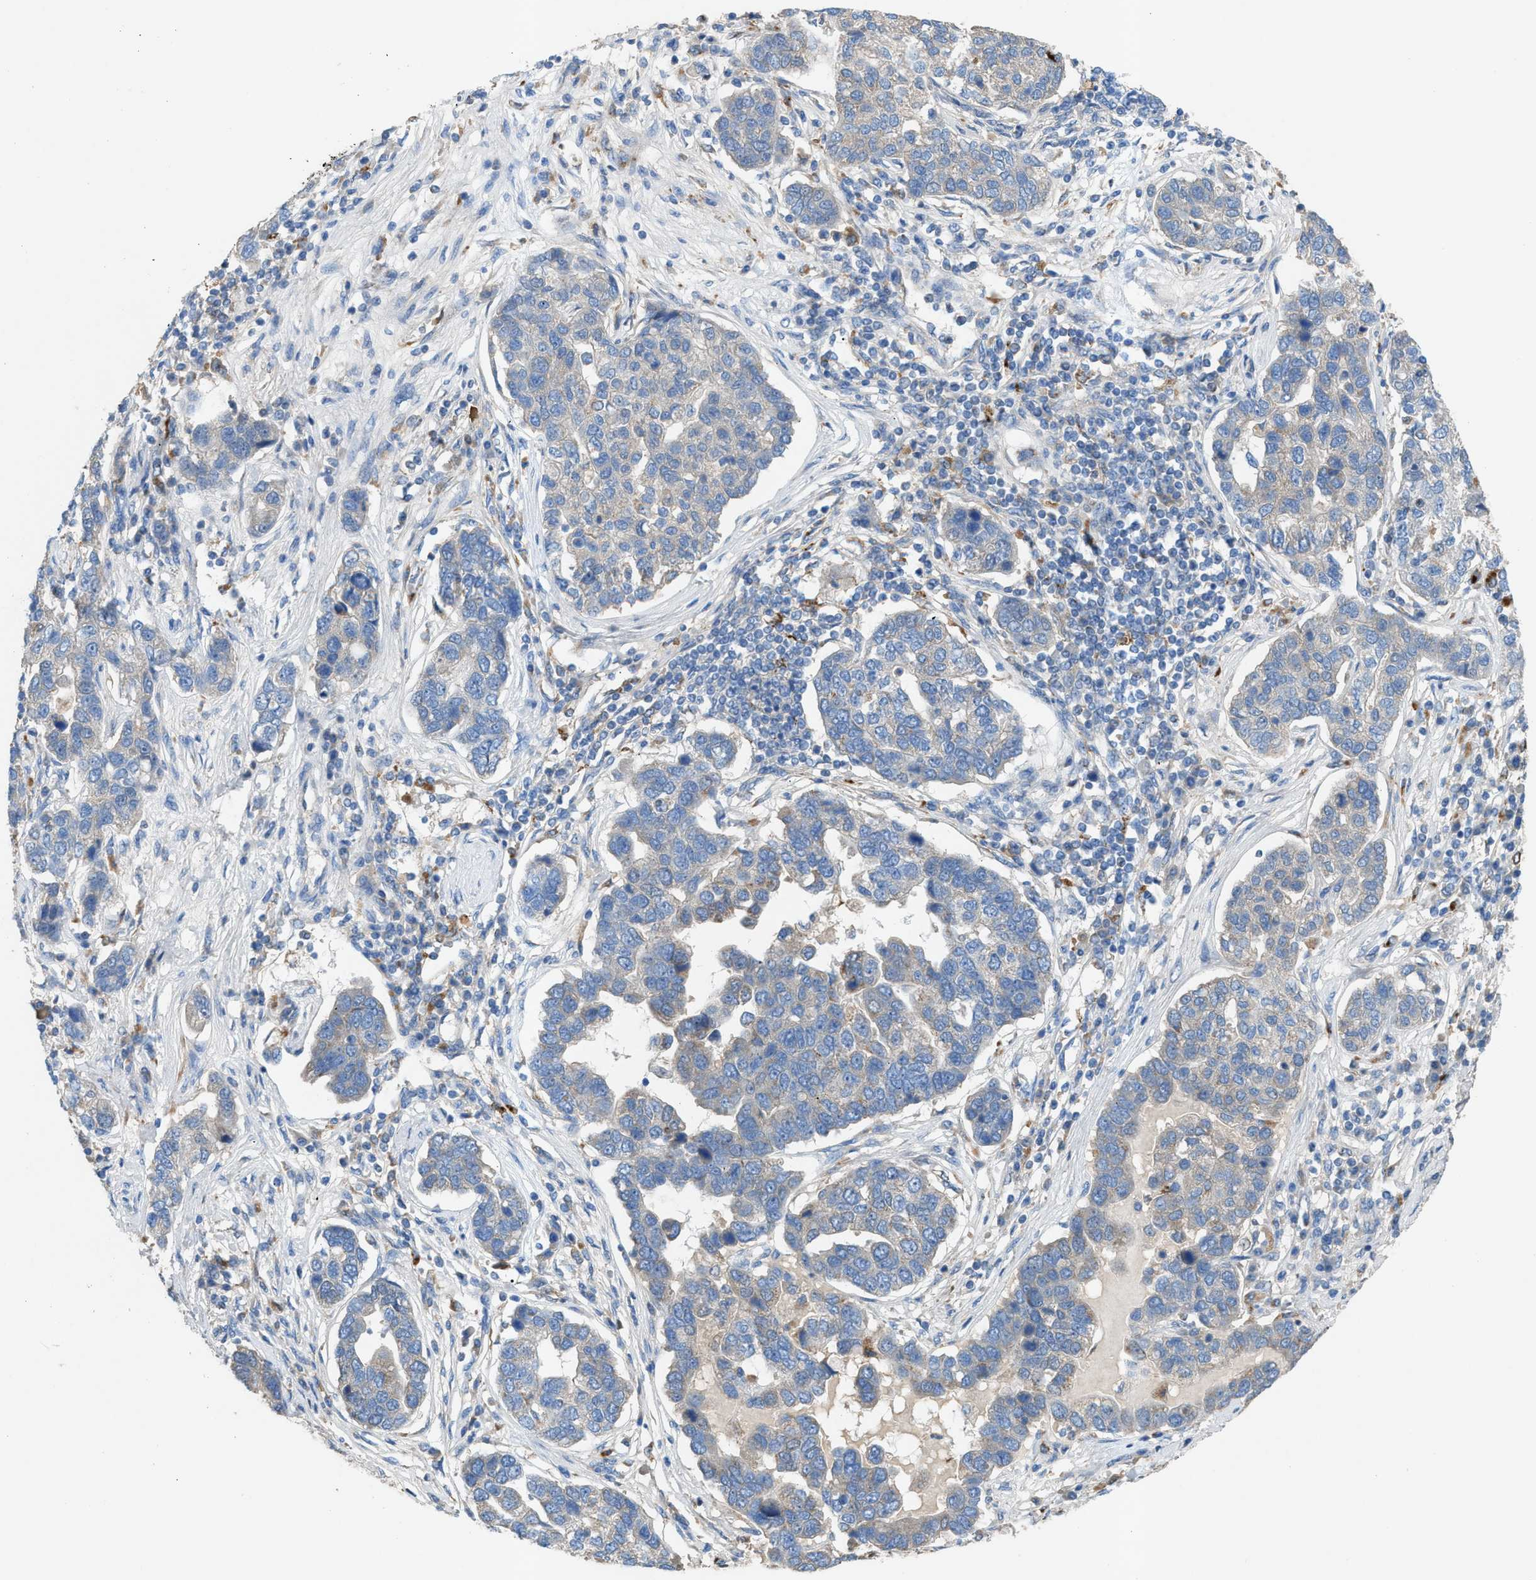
{"staining": {"intensity": "negative", "quantity": "none", "location": "none"}, "tissue": "pancreatic cancer", "cell_type": "Tumor cells", "image_type": "cancer", "snomed": [{"axis": "morphology", "description": "Adenocarcinoma, NOS"}, {"axis": "topography", "description": "Pancreas"}], "caption": "This is an immunohistochemistry photomicrograph of pancreatic adenocarcinoma. There is no positivity in tumor cells.", "gene": "AOAH", "patient": {"sex": "female", "age": 61}}